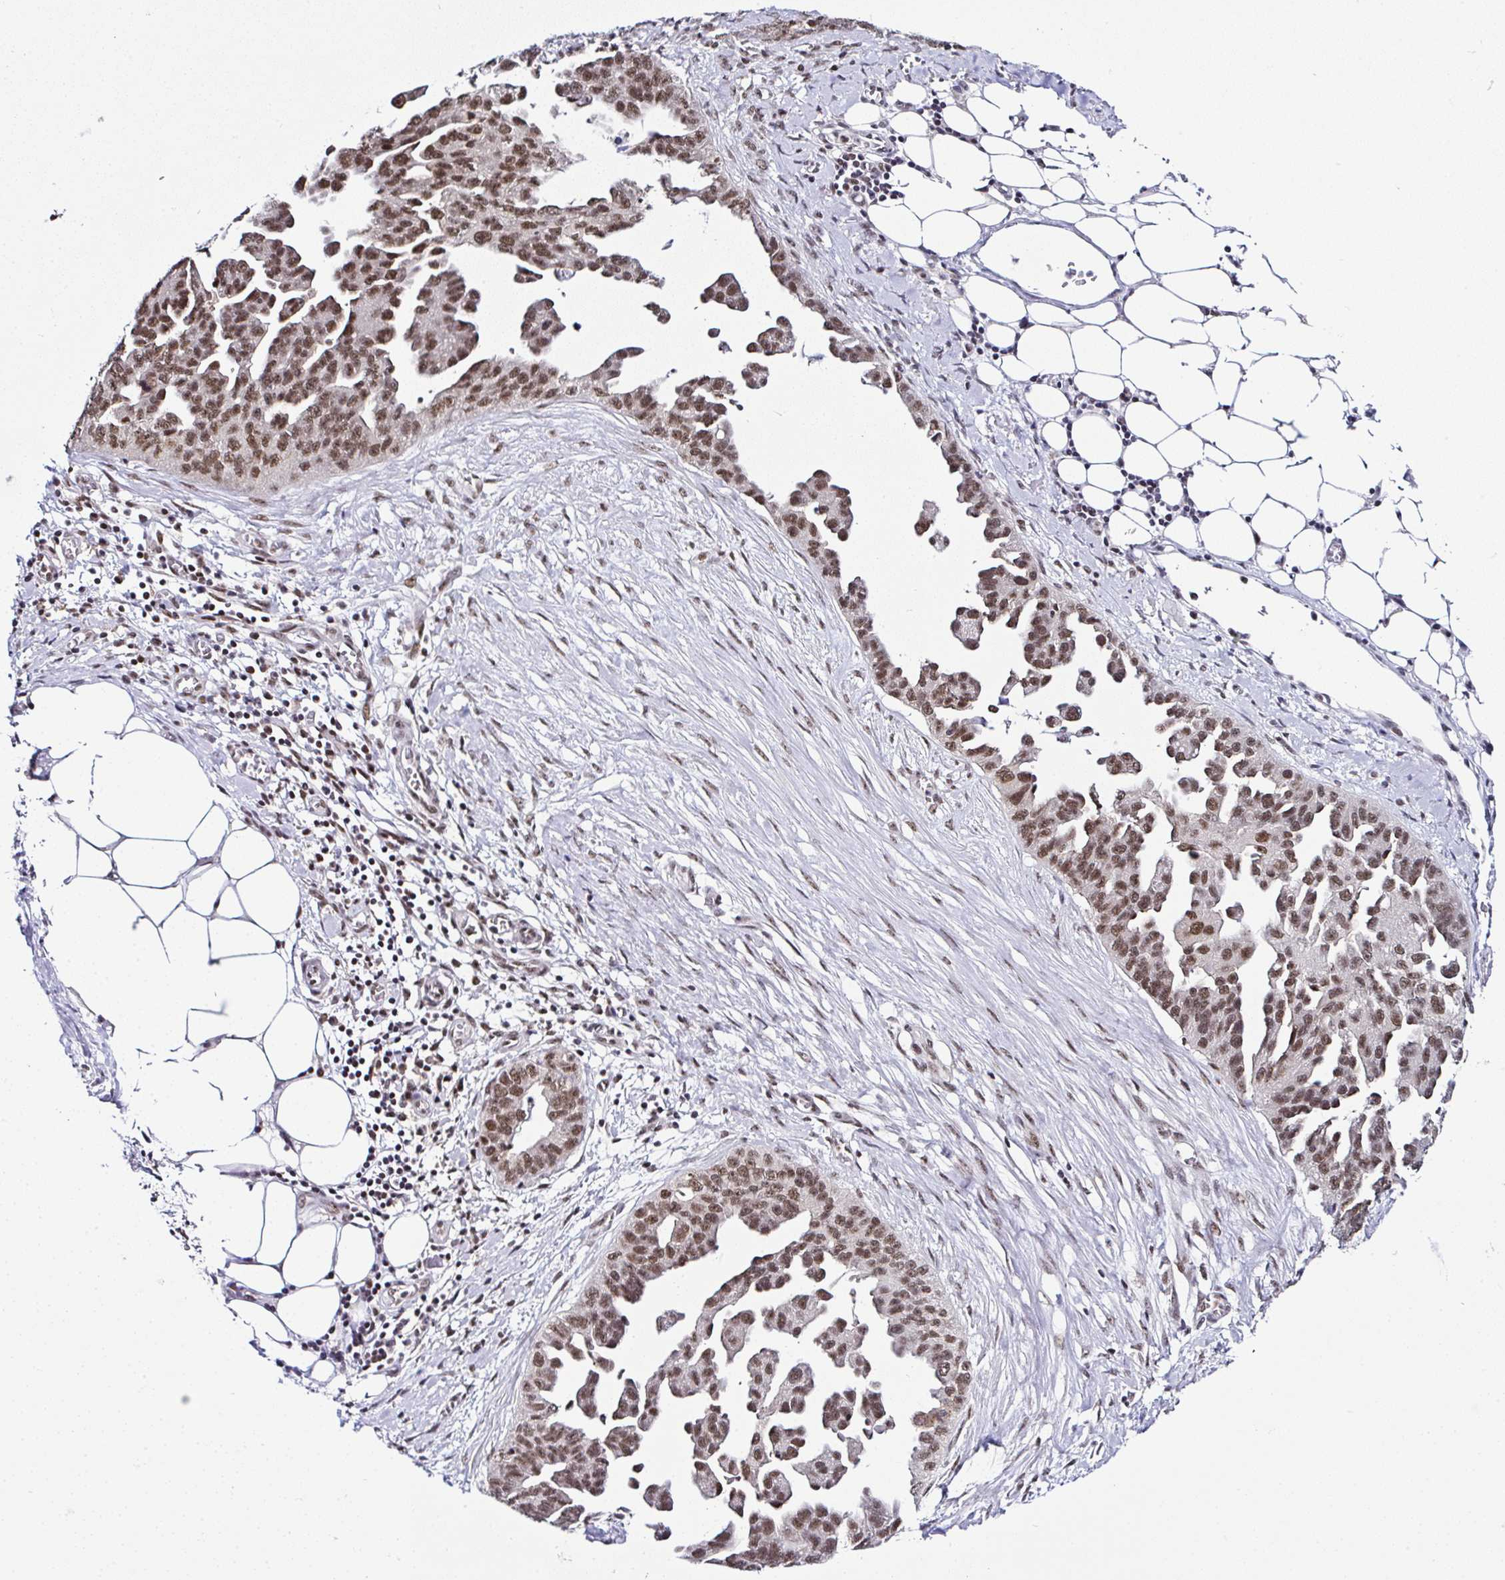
{"staining": {"intensity": "moderate", "quantity": ">75%", "location": "nuclear"}, "tissue": "ovarian cancer", "cell_type": "Tumor cells", "image_type": "cancer", "snomed": [{"axis": "morphology", "description": "Cystadenocarcinoma, serous, NOS"}, {"axis": "topography", "description": "Ovary"}], "caption": "Ovarian cancer (serous cystadenocarcinoma) was stained to show a protein in brown. There is medium levels of moderate nuclear staining in about >75% of tumor cells.", "gene": "PTPN2", "patient": {"sex": "female", "age": 75}}